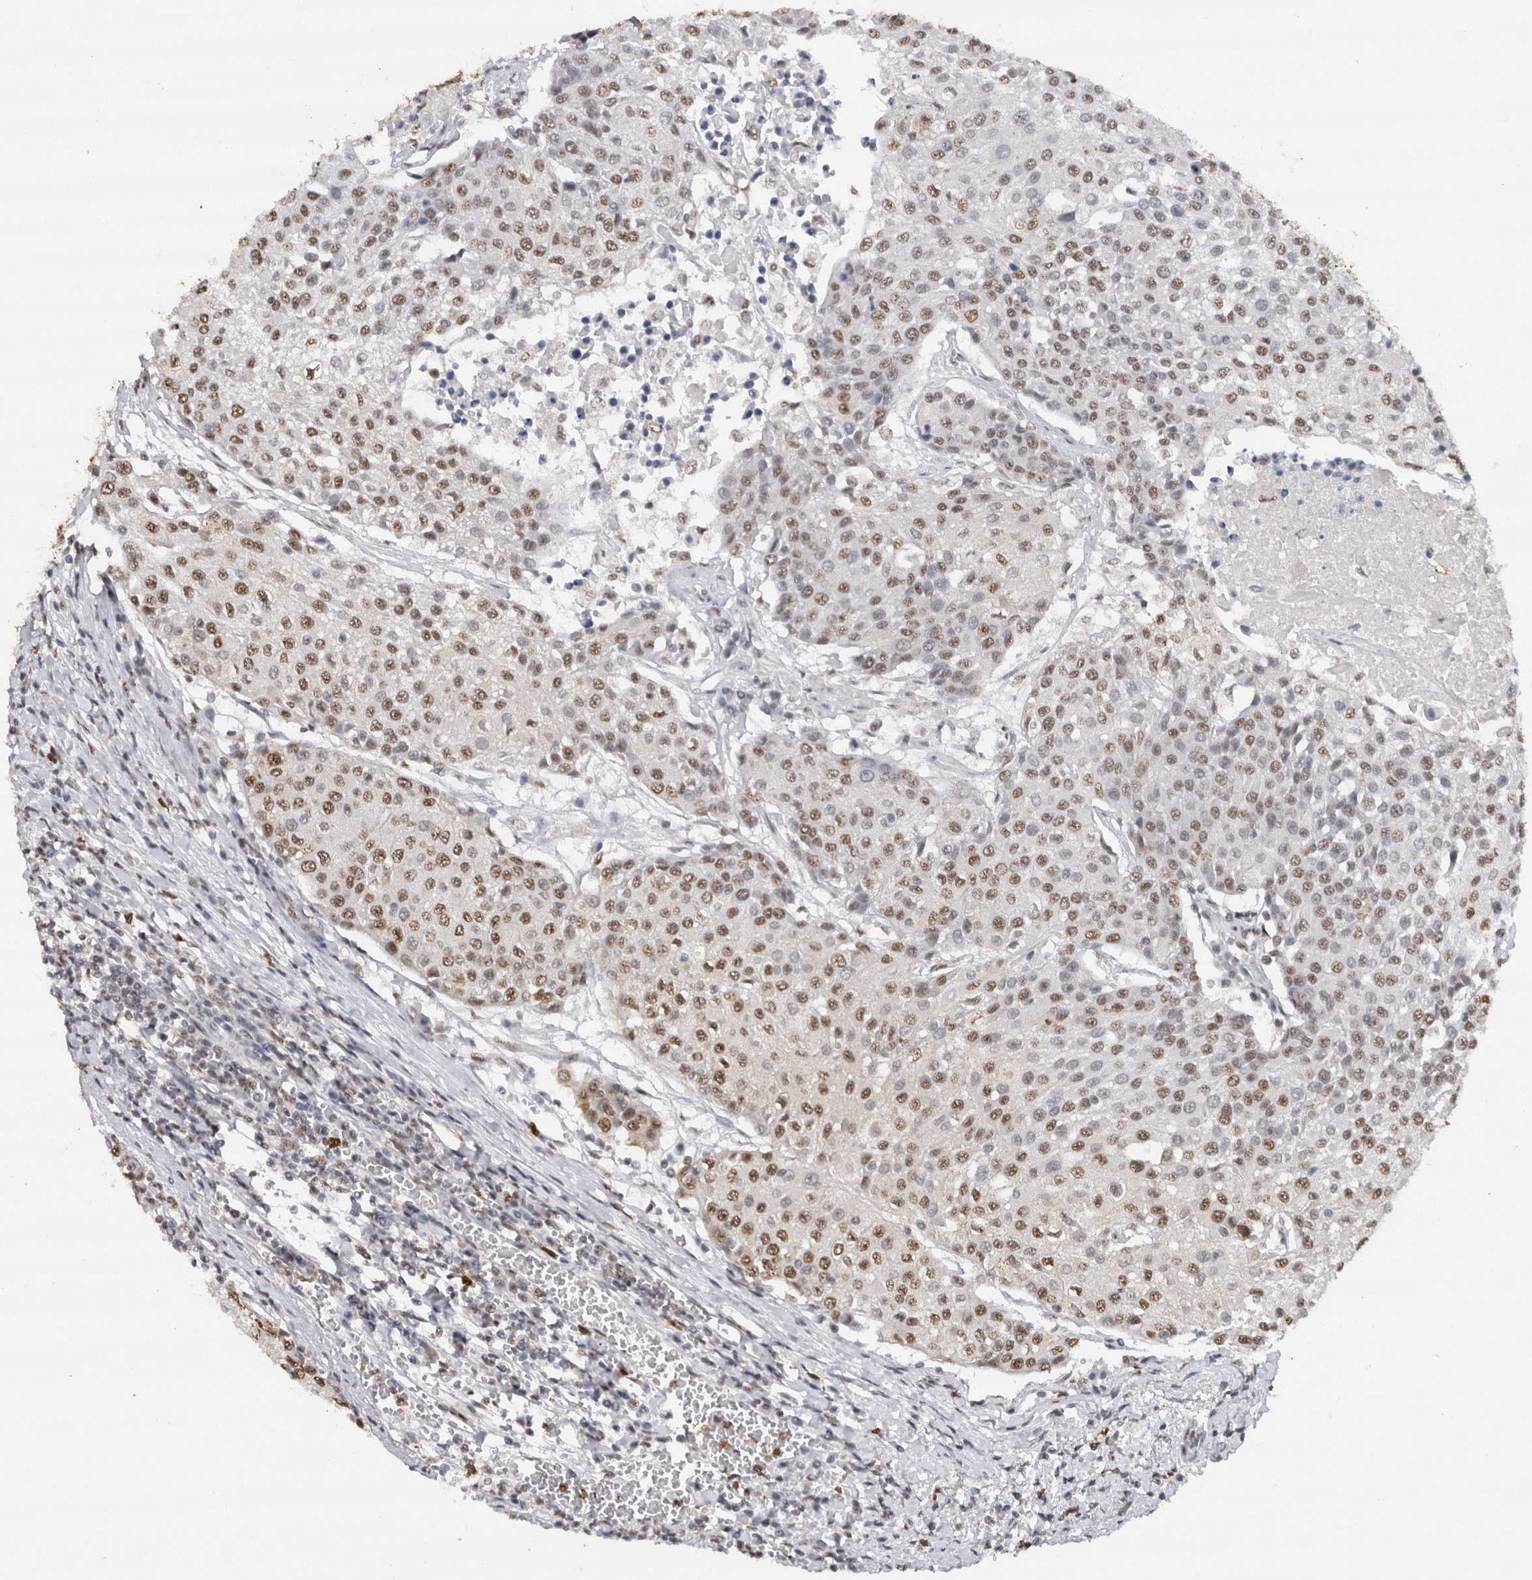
{"staining": {"intensity": "moderate", "quantity": ">75%", "location": "nuclear"}, "tissue": "urothelial cancer", "cell_type": "Tumor cells", "image_type": "cancer", "snomed": [{"axis": "morphology", "description": "Urothelial carcinoma, High grade"}, {"axis": "topography", "description": "Urinary bladder"}], "caption": "A brown stain labels moderate nuclear staining of a protein in high-grade urothelial carcinoma tumor cells. (DAB IHC with brightfield microscopy, high magnification).", "gene": "RPS6KA2", "patient": {"sex": "female", "age": 85}}